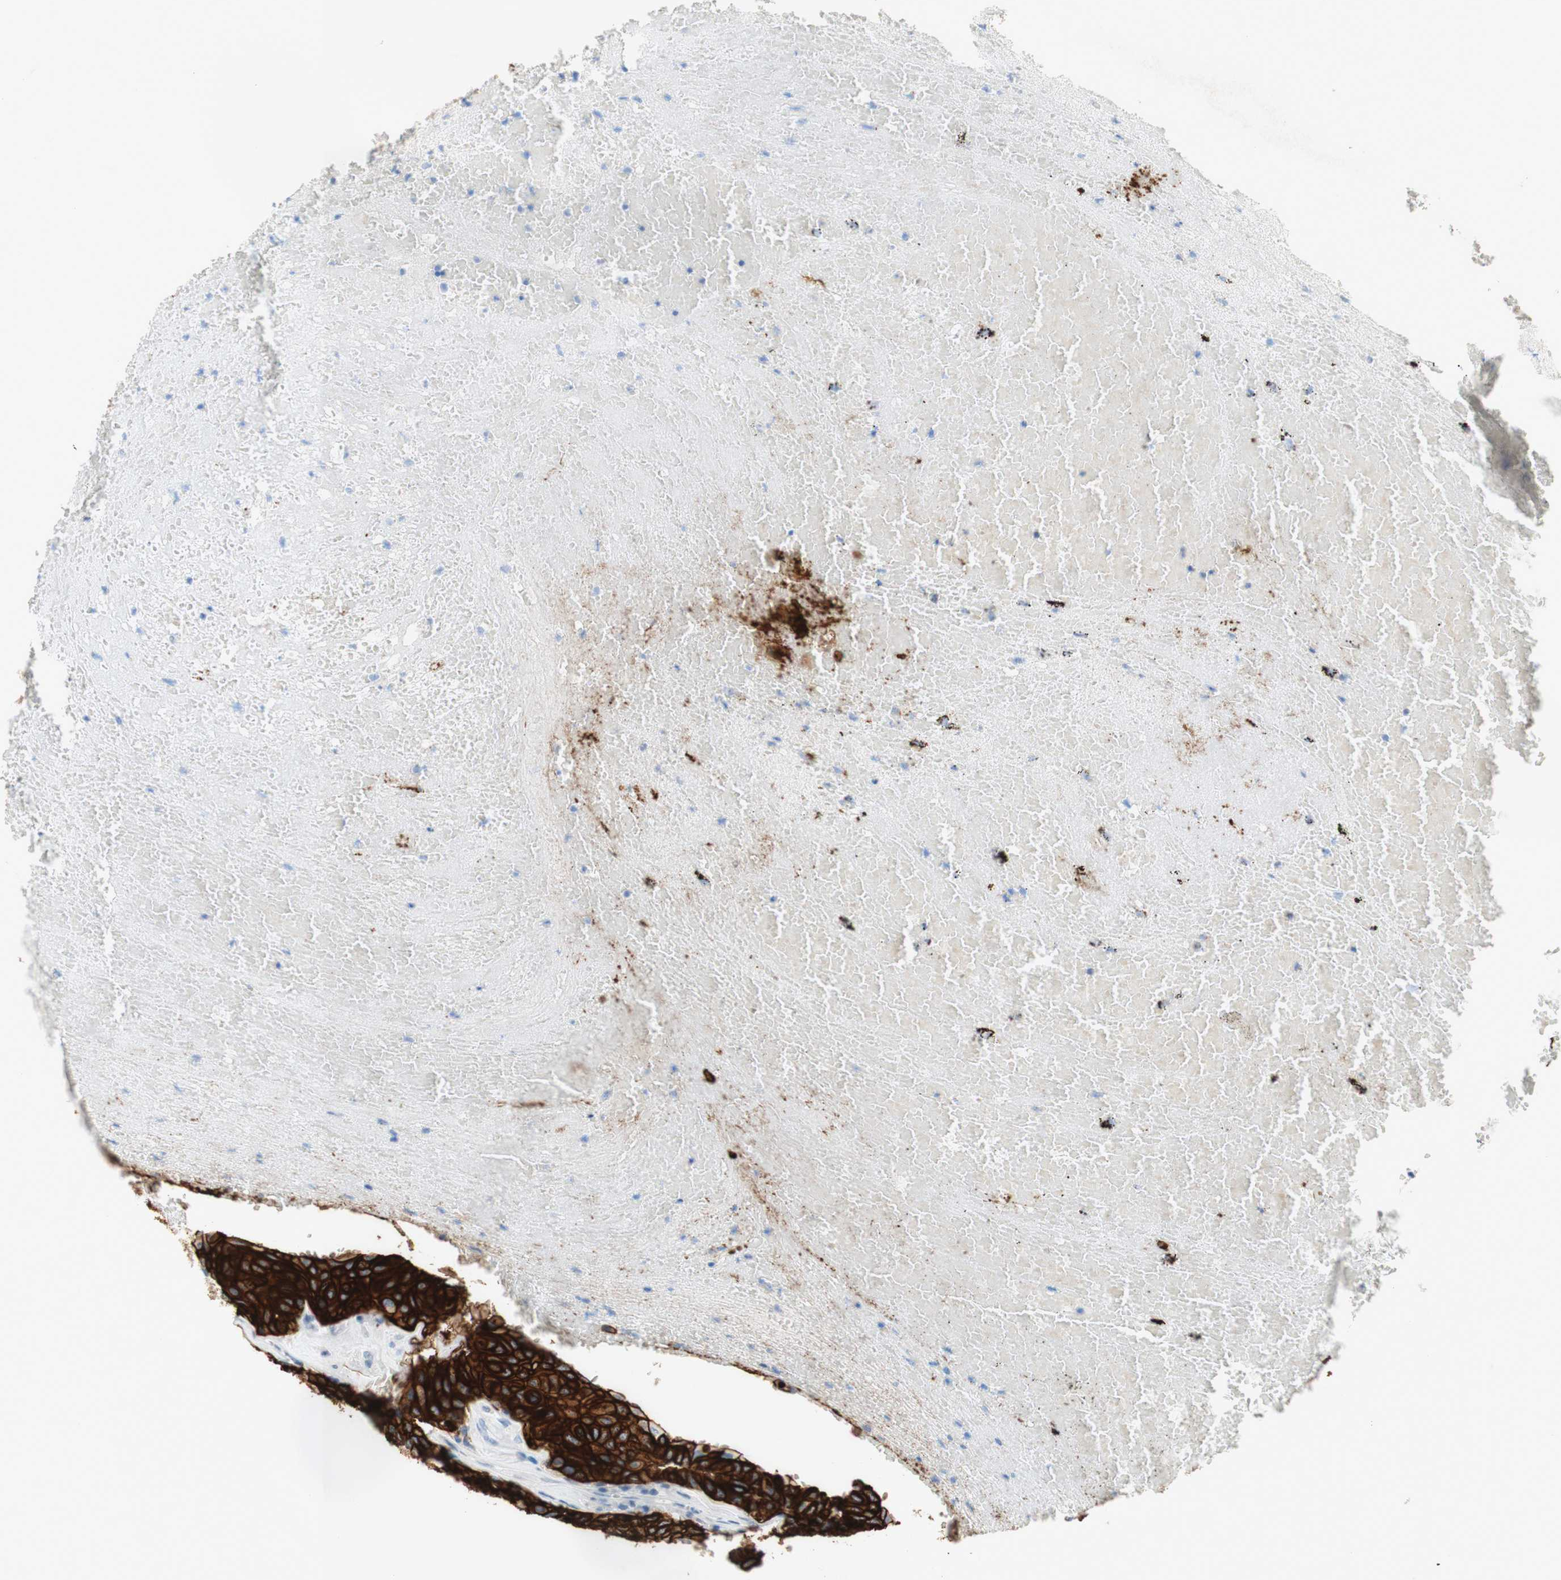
{"staining": {"intensity": "strong", "quantity": ">75%", "location": "cytoplasmic/membranous"}, "tissue": "urothelial cancer", "cell_type": "Tumor cells", "image_type": "cancer", "snomed": [{"axis": "morphology", "description": "Urothelial carcinoma, High grade"}, {"axis": "topography", "description": "Urinary bladder"}], "caption": "Tumor cells reveal strong cytoplasmic/membranous staining in approximately >75% of cells in urothelial cancer.", "gene": "POLR2J3", "patient": {"sex": "male", "age": 66}}